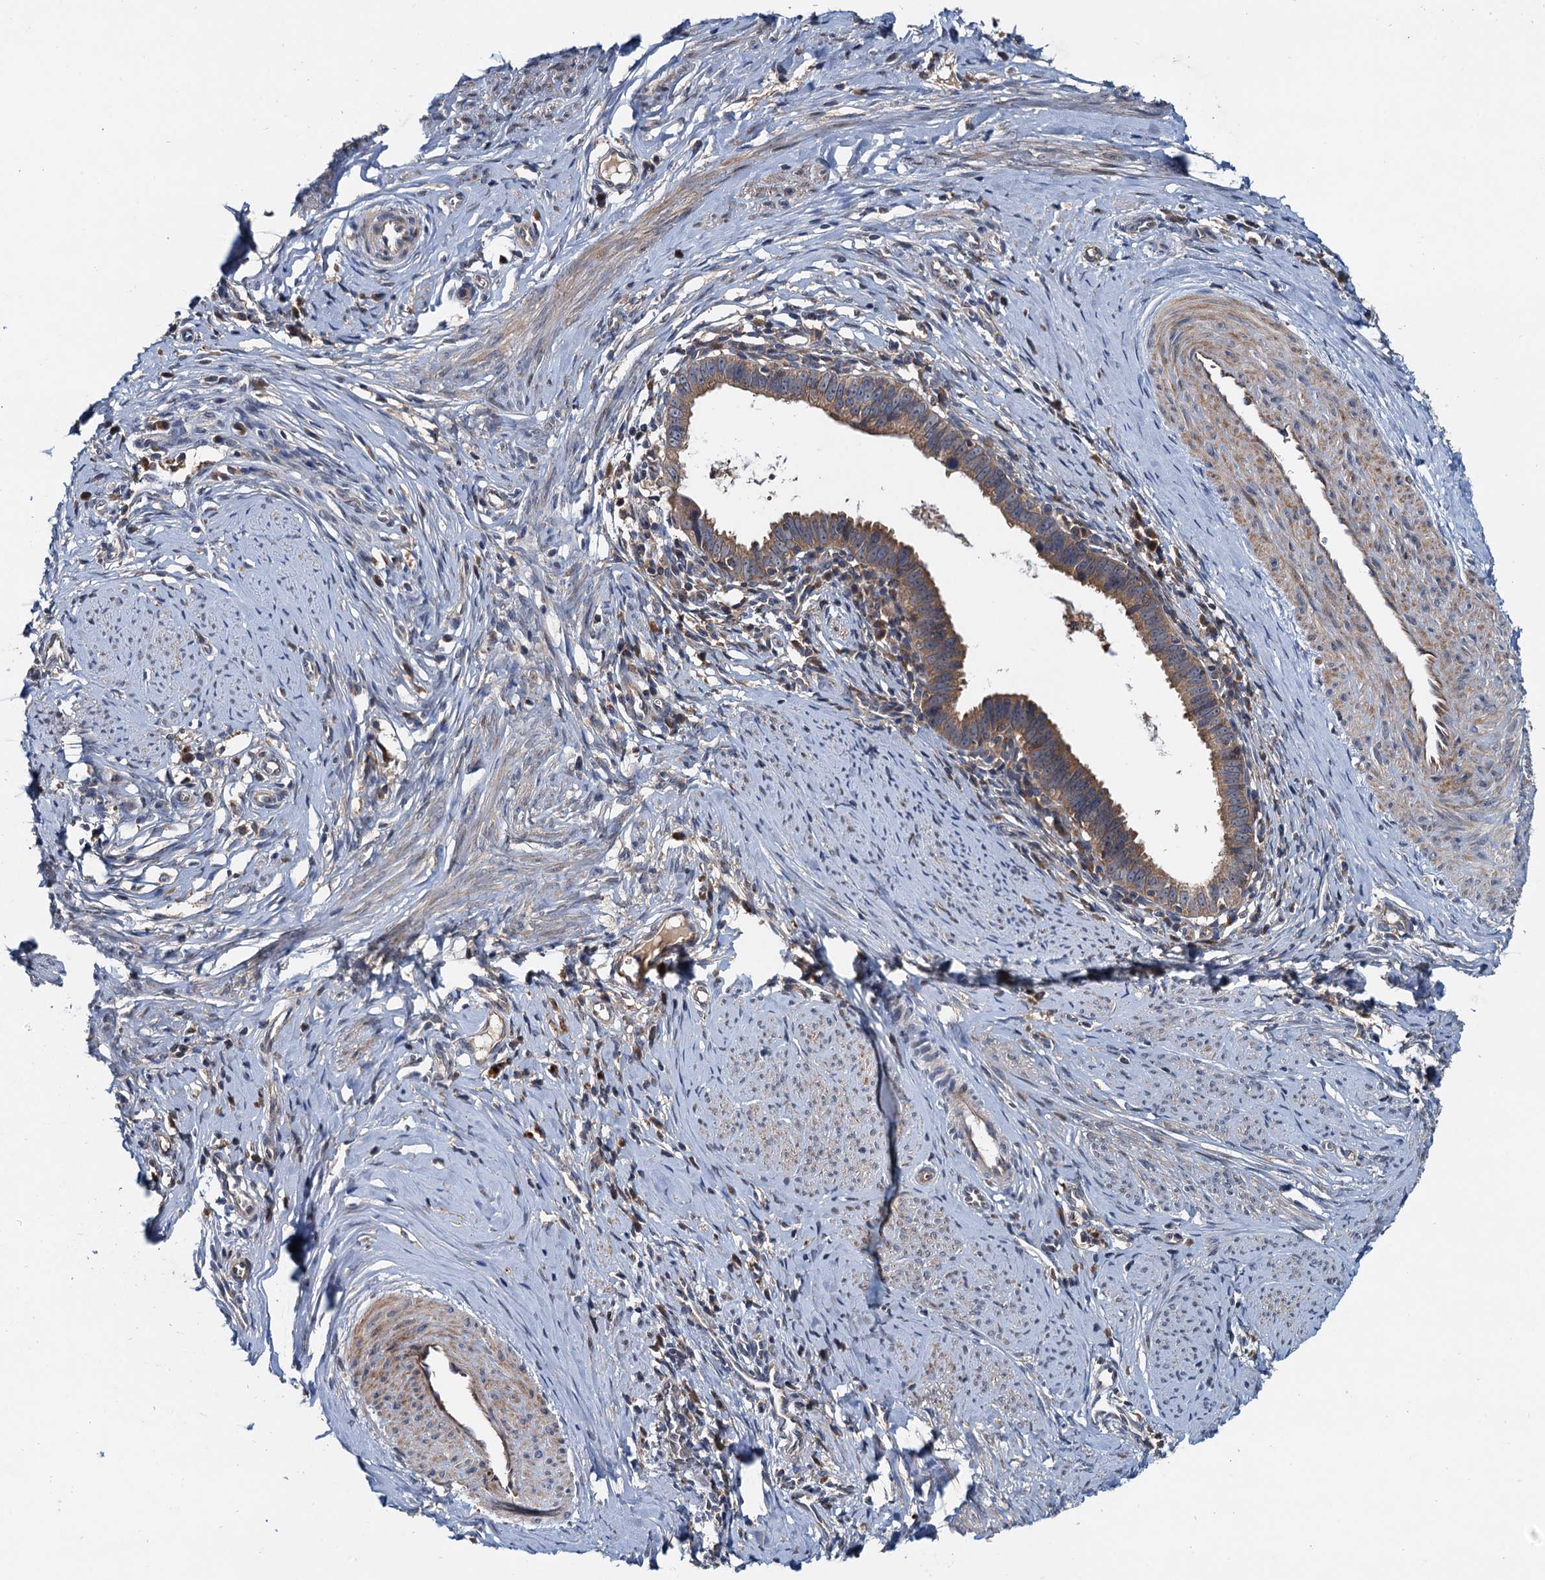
{"staining": {"intensity": "moderate", "quantity": "25%-75%", "location": "cytoplasmic/membranous"}, "tissue": "cervical cancer", "cell_type": "Tumor cells", "image_type": "cancer", "snomed": [{"axis": "morphology", "description": "Adenocarcinoma, NOS"}, {"axis": "topography", "description": "Cervix"}], "caption": "An image showing moderate cytoplasmic/membranous staining in about 25%-75% of tumor cells in cervical adenocarcinoma, as visualized by brown immunohistochemical staining.", "gene": "EFL1", "patient": {"sex": "female", "age": 36}}